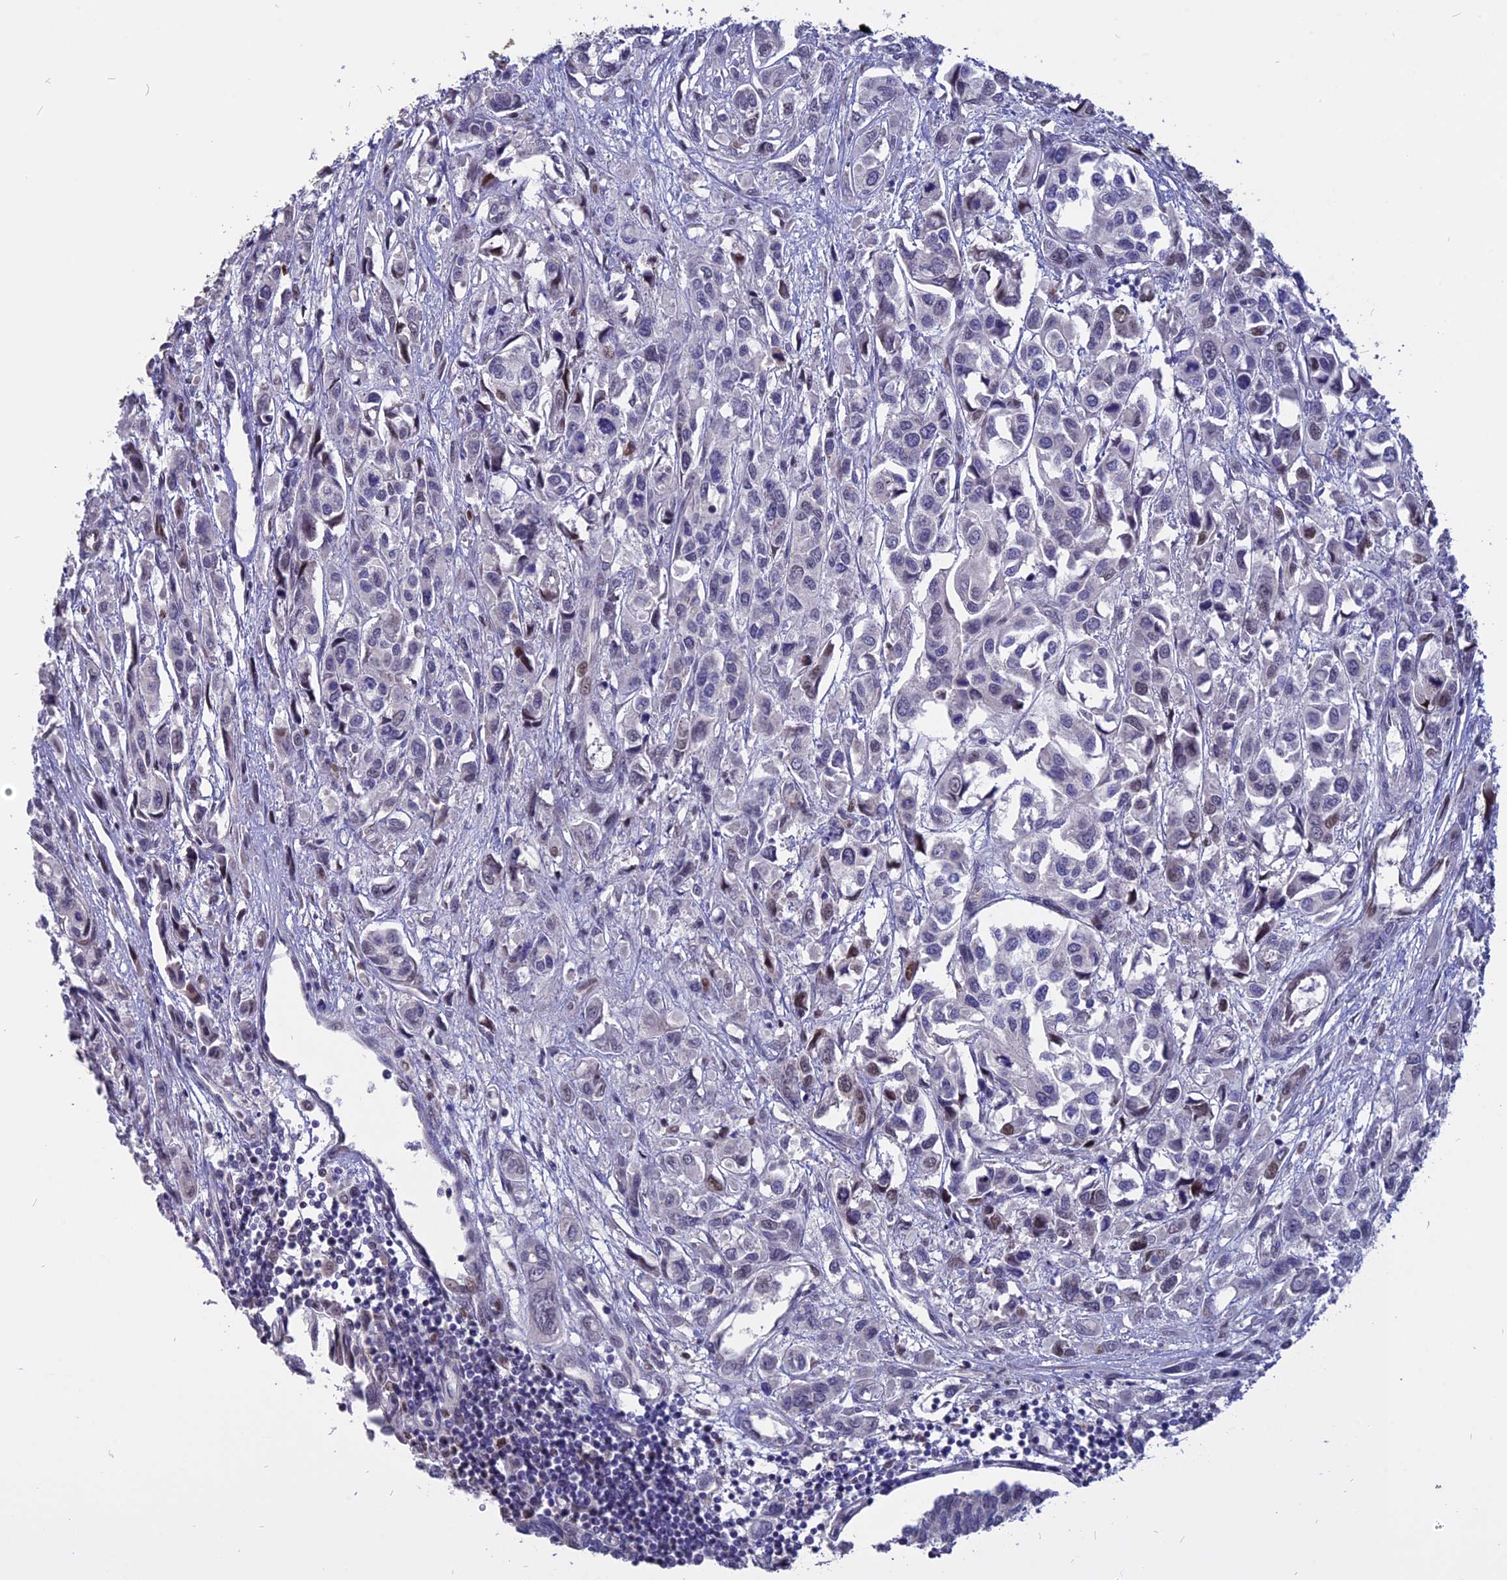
{"staining": {"intensity": "moderate", "quantity": "<25%", "location": "nuclear"}, "tissue": "urothelial cancer", "cell_type": "Tumor cells", "image_type": "cancer", "snomed": [{"axis": "morphology", "description": "Urothelial carcinoma, High grade"}, {"axis": "topography", "description": "Urinary bladder"}], "caption": "A brown stain shows moderate nuclear positivity of a protein in human urothelial cancer tumor cells. The staining was performed using DAB to visualize the protein expression in brown, while the nuclei were stained in blue with hematoxylin (Magnification: 20x).", "gene": "TMEM263", "patient": {"sex": "male", "age": 67}}